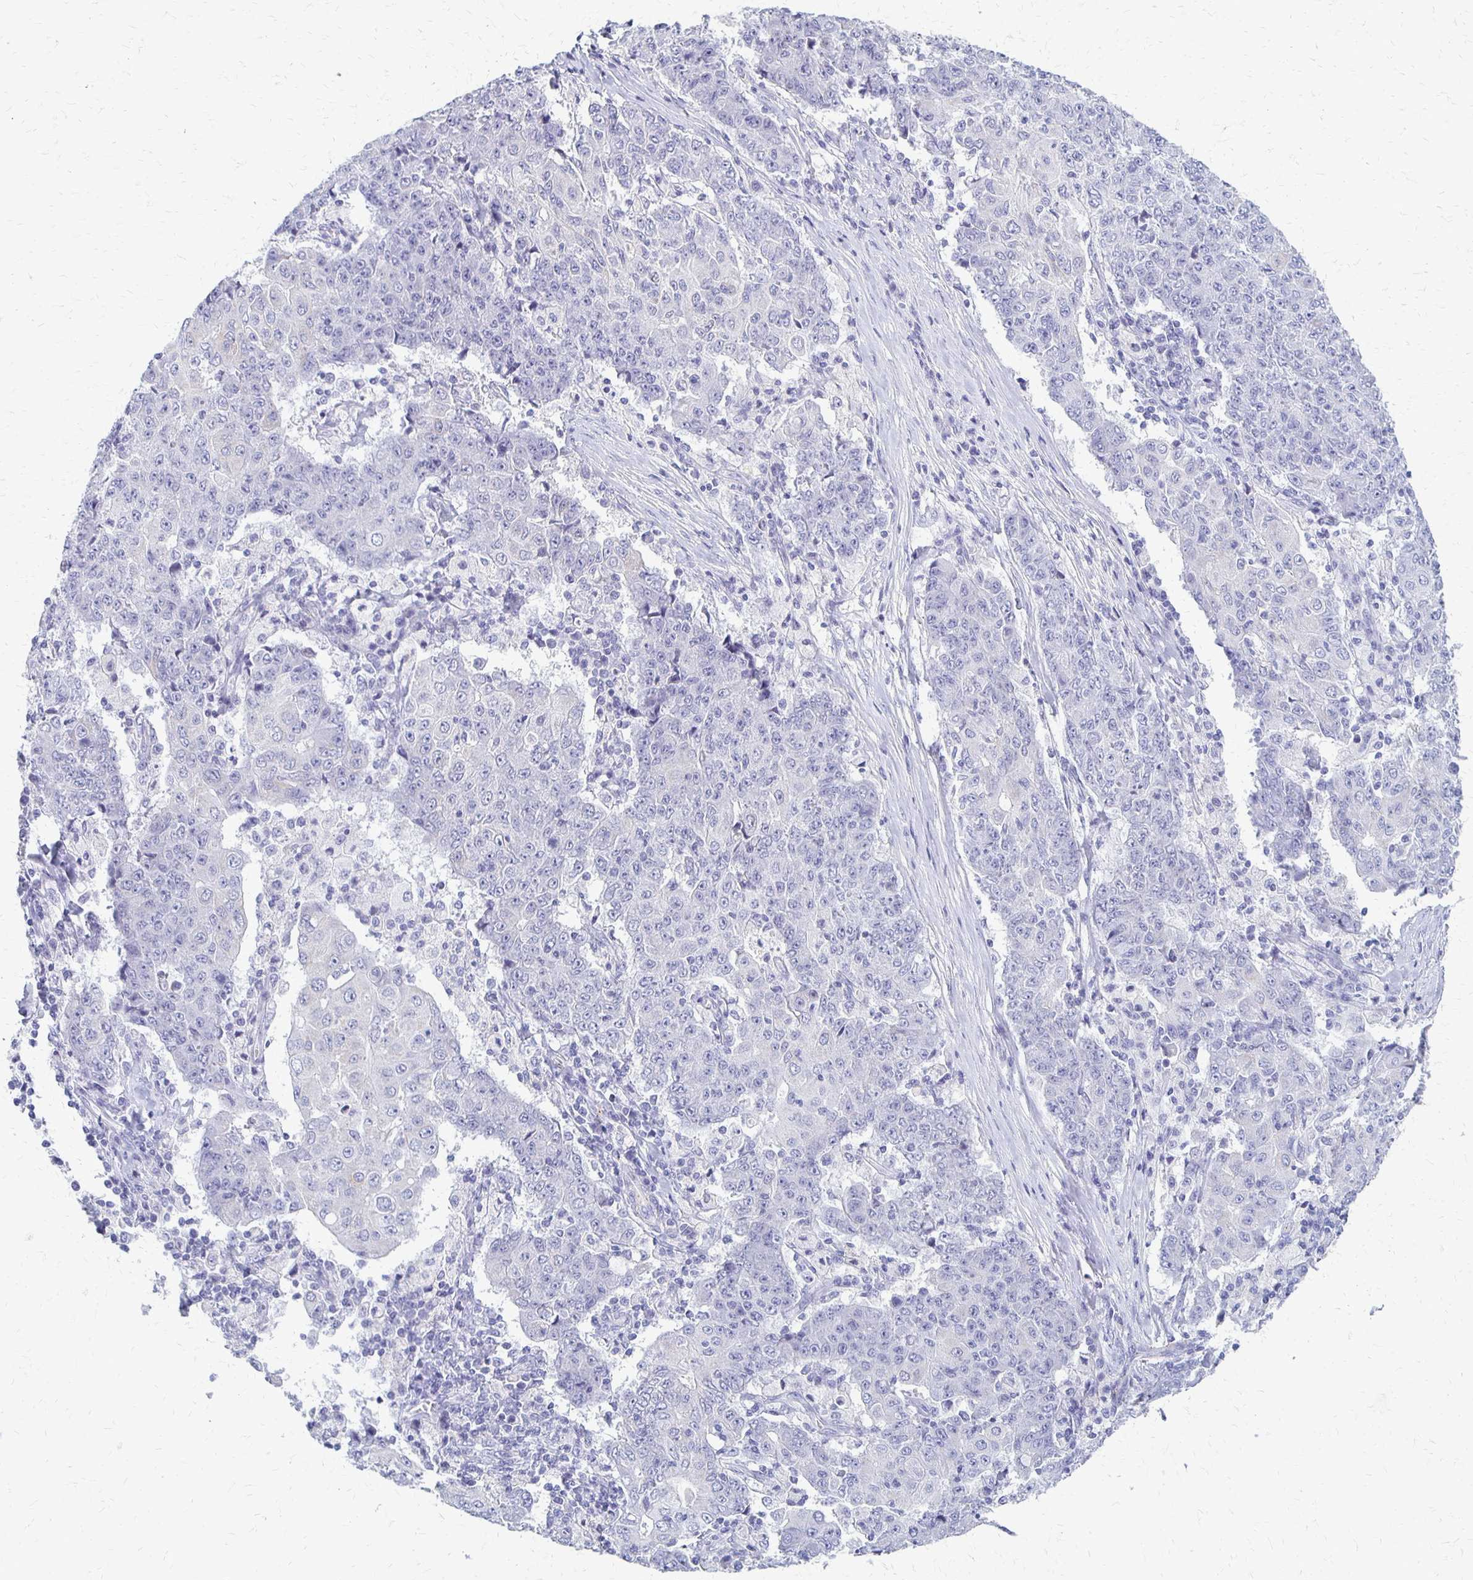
{"staining": {"intensity": "negative", "quantity": "none", "location": "none"}, "tissue": "ovarian cancer", "cell_type": "Tumor cells", "image_type": "cancer", "snomed": [{"axis": "morphology", "description": "Carcinoma, endometroid"}, {"axis": "topography", "description": "Ovary"}], "caption": "The immunohistochemistry (IHC) image has no significant staining in tumor cells of endometroid carcinoma (ovarian) tissue.", "gene": "RHOC", "patient": {"sex": "female", "age": 42}}